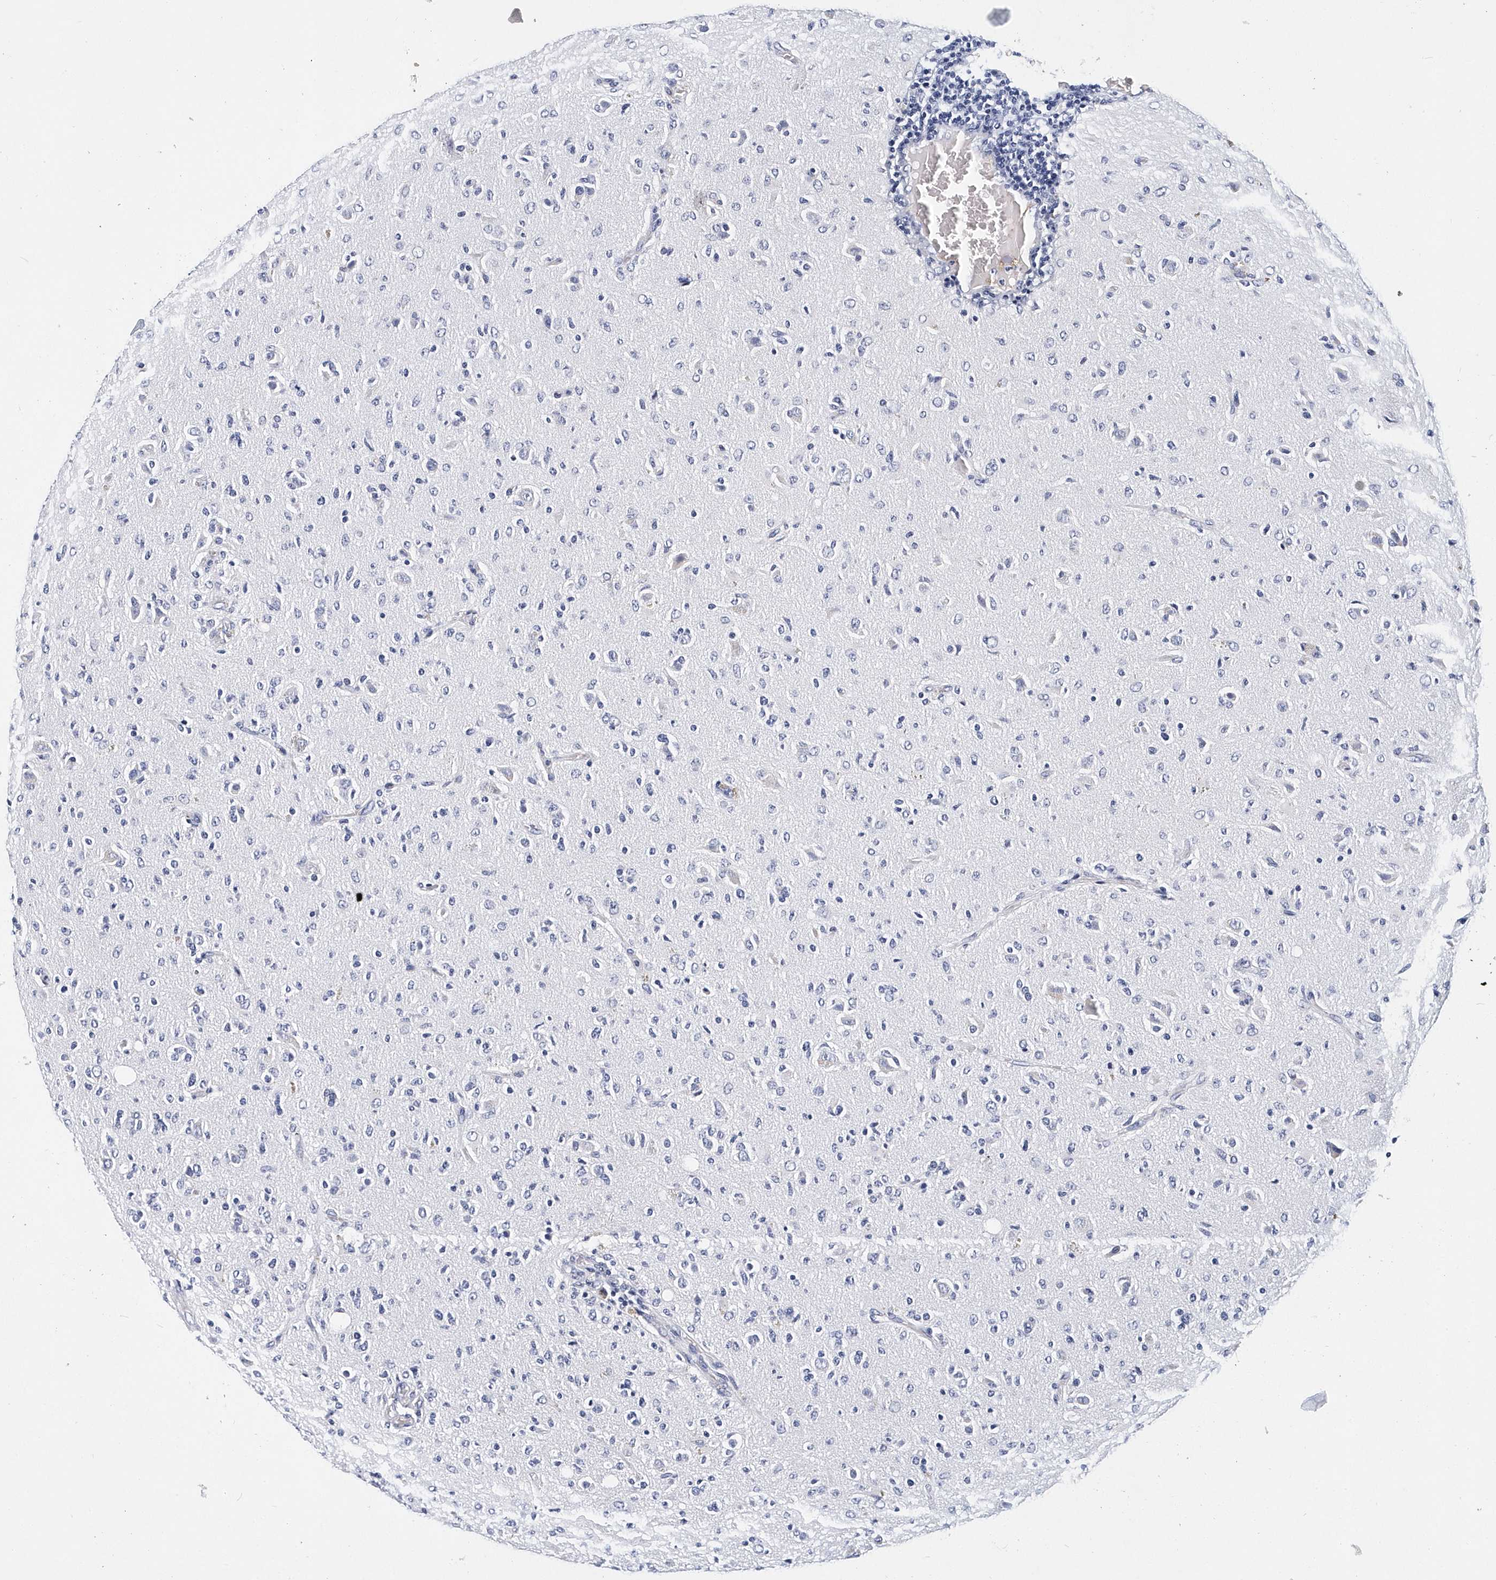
{"staining": {"intensity": "negative", "quantity": "none", "location": "none"}, "tissue": "glioma", "cell_type": "Tumor cells", "image_type": "cancer", "snomed": [{"axis": "morphology", "description": "Glioma, malignant, High grade"}, {"axis": "topography", "description": "Brain"}], "caption": "Tumor cells are negative for protein expression in human malignant glioma (high-grade). The staining is performed using DAB brown chromogen with nuclei counter-stained in using hematoxylin.", "gene": "ITGA2B", "patient": {"sex": "female", "age": 57}}